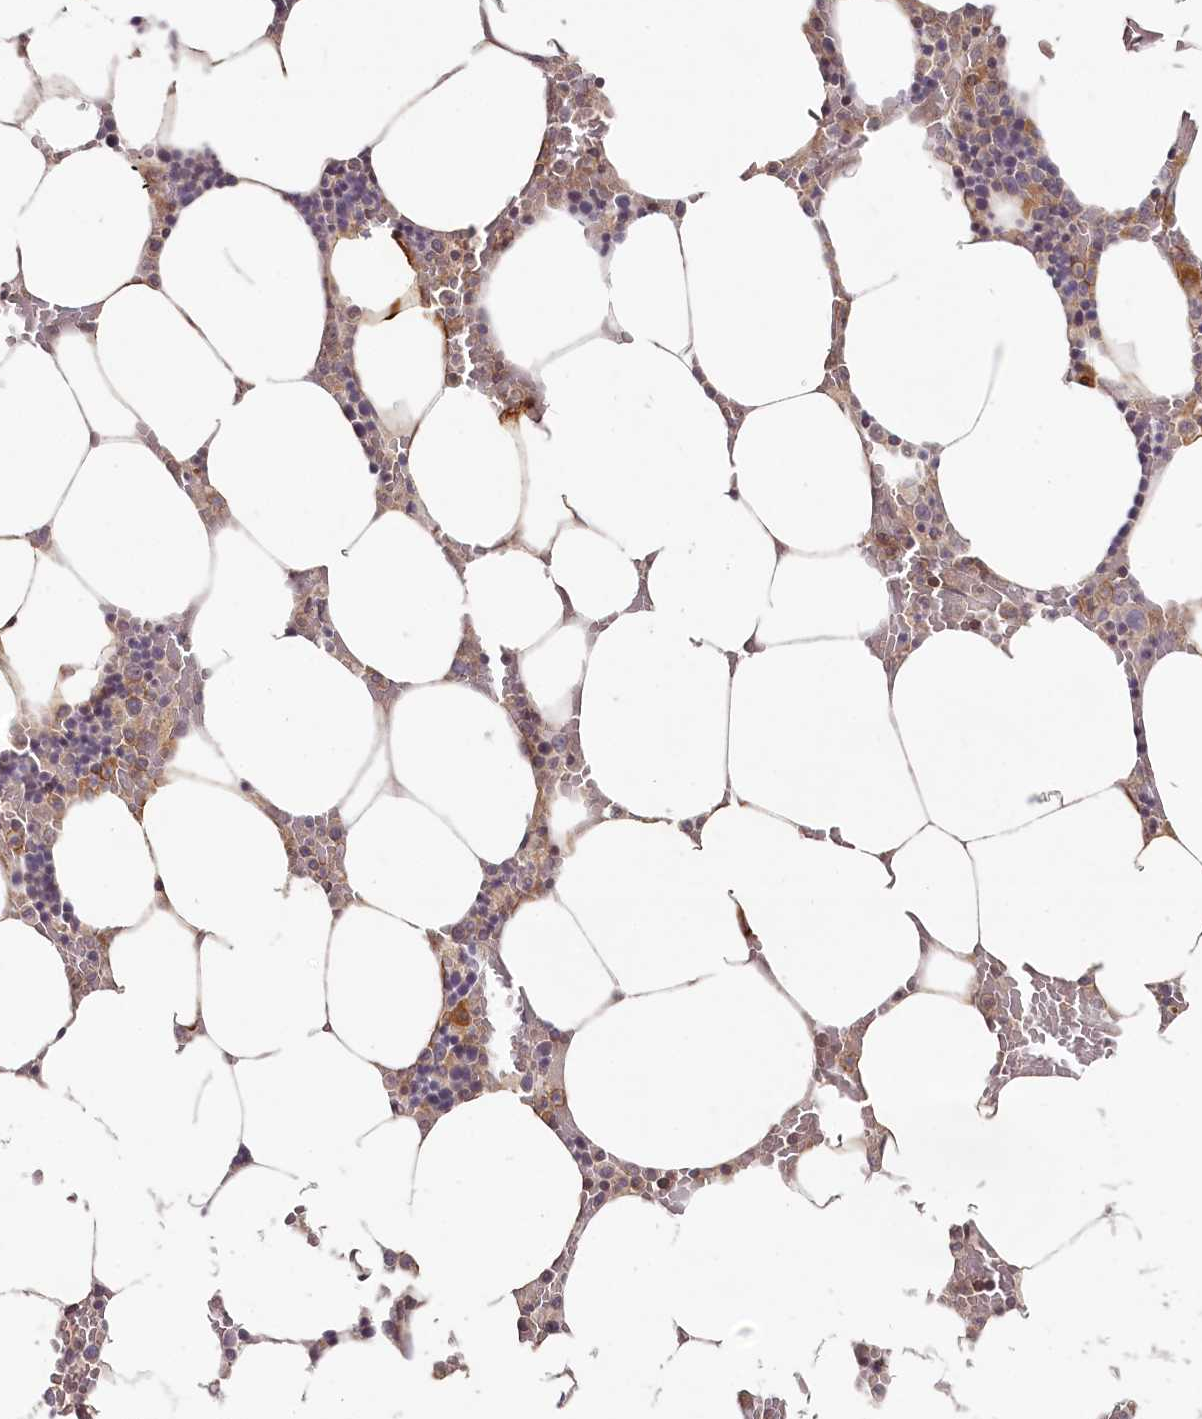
{"staining": {"intensity": "weak", "quantity": "25%-75%", "location": "cytoplasmic/membranous"}, "tissue": "bone marrow", "cell_type": "Hematopoietic cells", "image_type": "normal", "snomed": [{"axis": "morphology", "description": "Normal tissue, NOS"}, {"axis": "topography", "description": "Bone marrow"}], "caption": "The photomicrograph shows immunohistochemical staining of unremarkable bone marrow. There is weak cytoplasmic/membranous positivity is appreciated in about 25%-75% of hematopoietic cells.", "gene": "TMIE", "patient": {"sex": "male", "age": 70}}